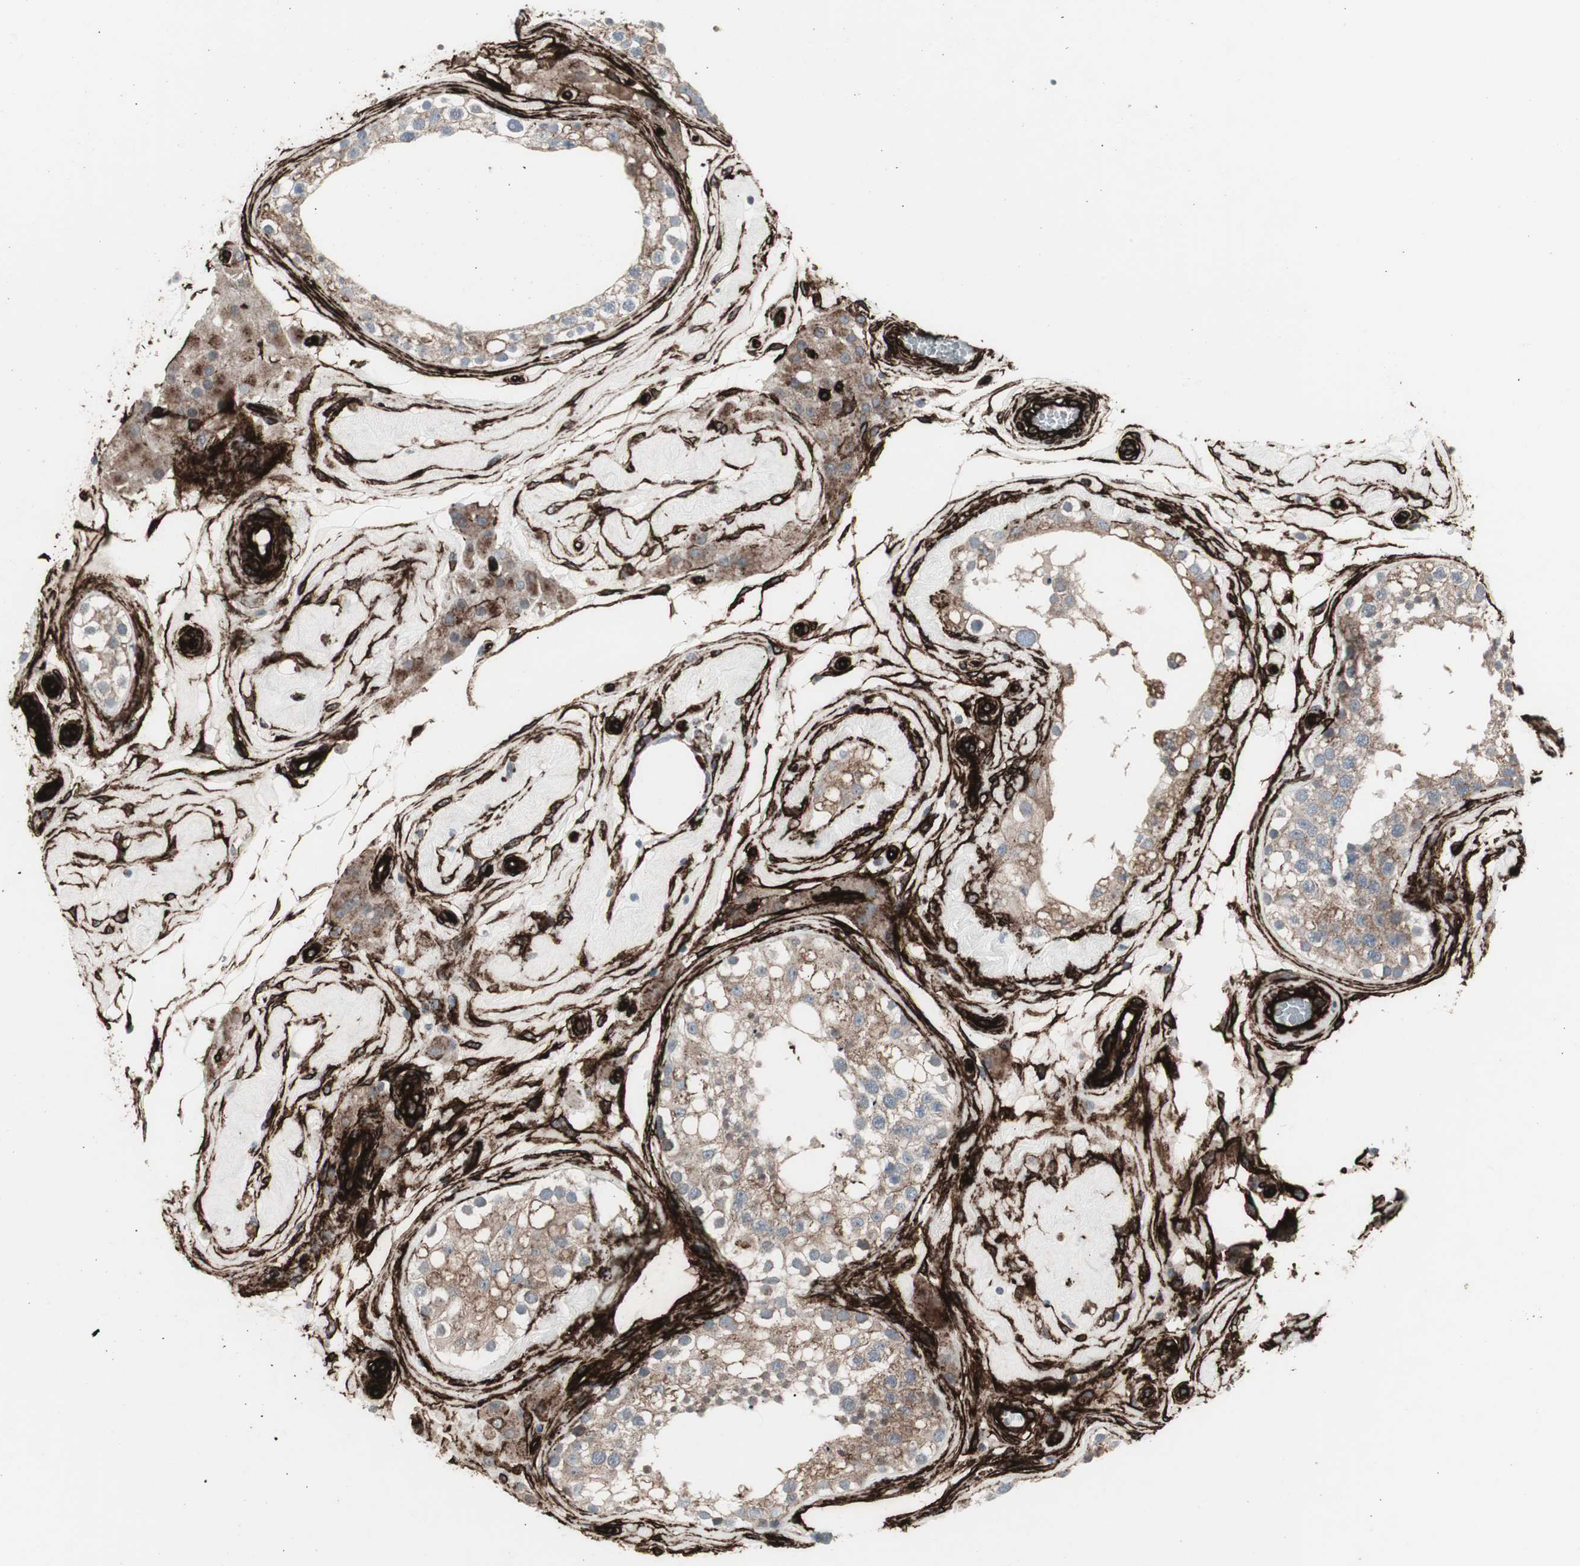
{"staining": {"intensity": "weak", "quantity": ">75%", "location": "cytoplasmic/membranous"}, "tissue": "testis", "cell_type": "Cells in seminiferous ducts", "image_type": "normal", "snomed": [{"axis": "morphology", "description": "Normal tissue, NOS"}, {"axis": "topography", "description": "Testis"}], "caption": "DAB immunohistochemical staining of normal human testis displays weak cytoplasmic/membranous protein expression in about >75% of cells in seminiferous ducts. Nuclei are stained in blue.", "gene": "PDGFA", "patient": {"sex": "male", "age": 68}}